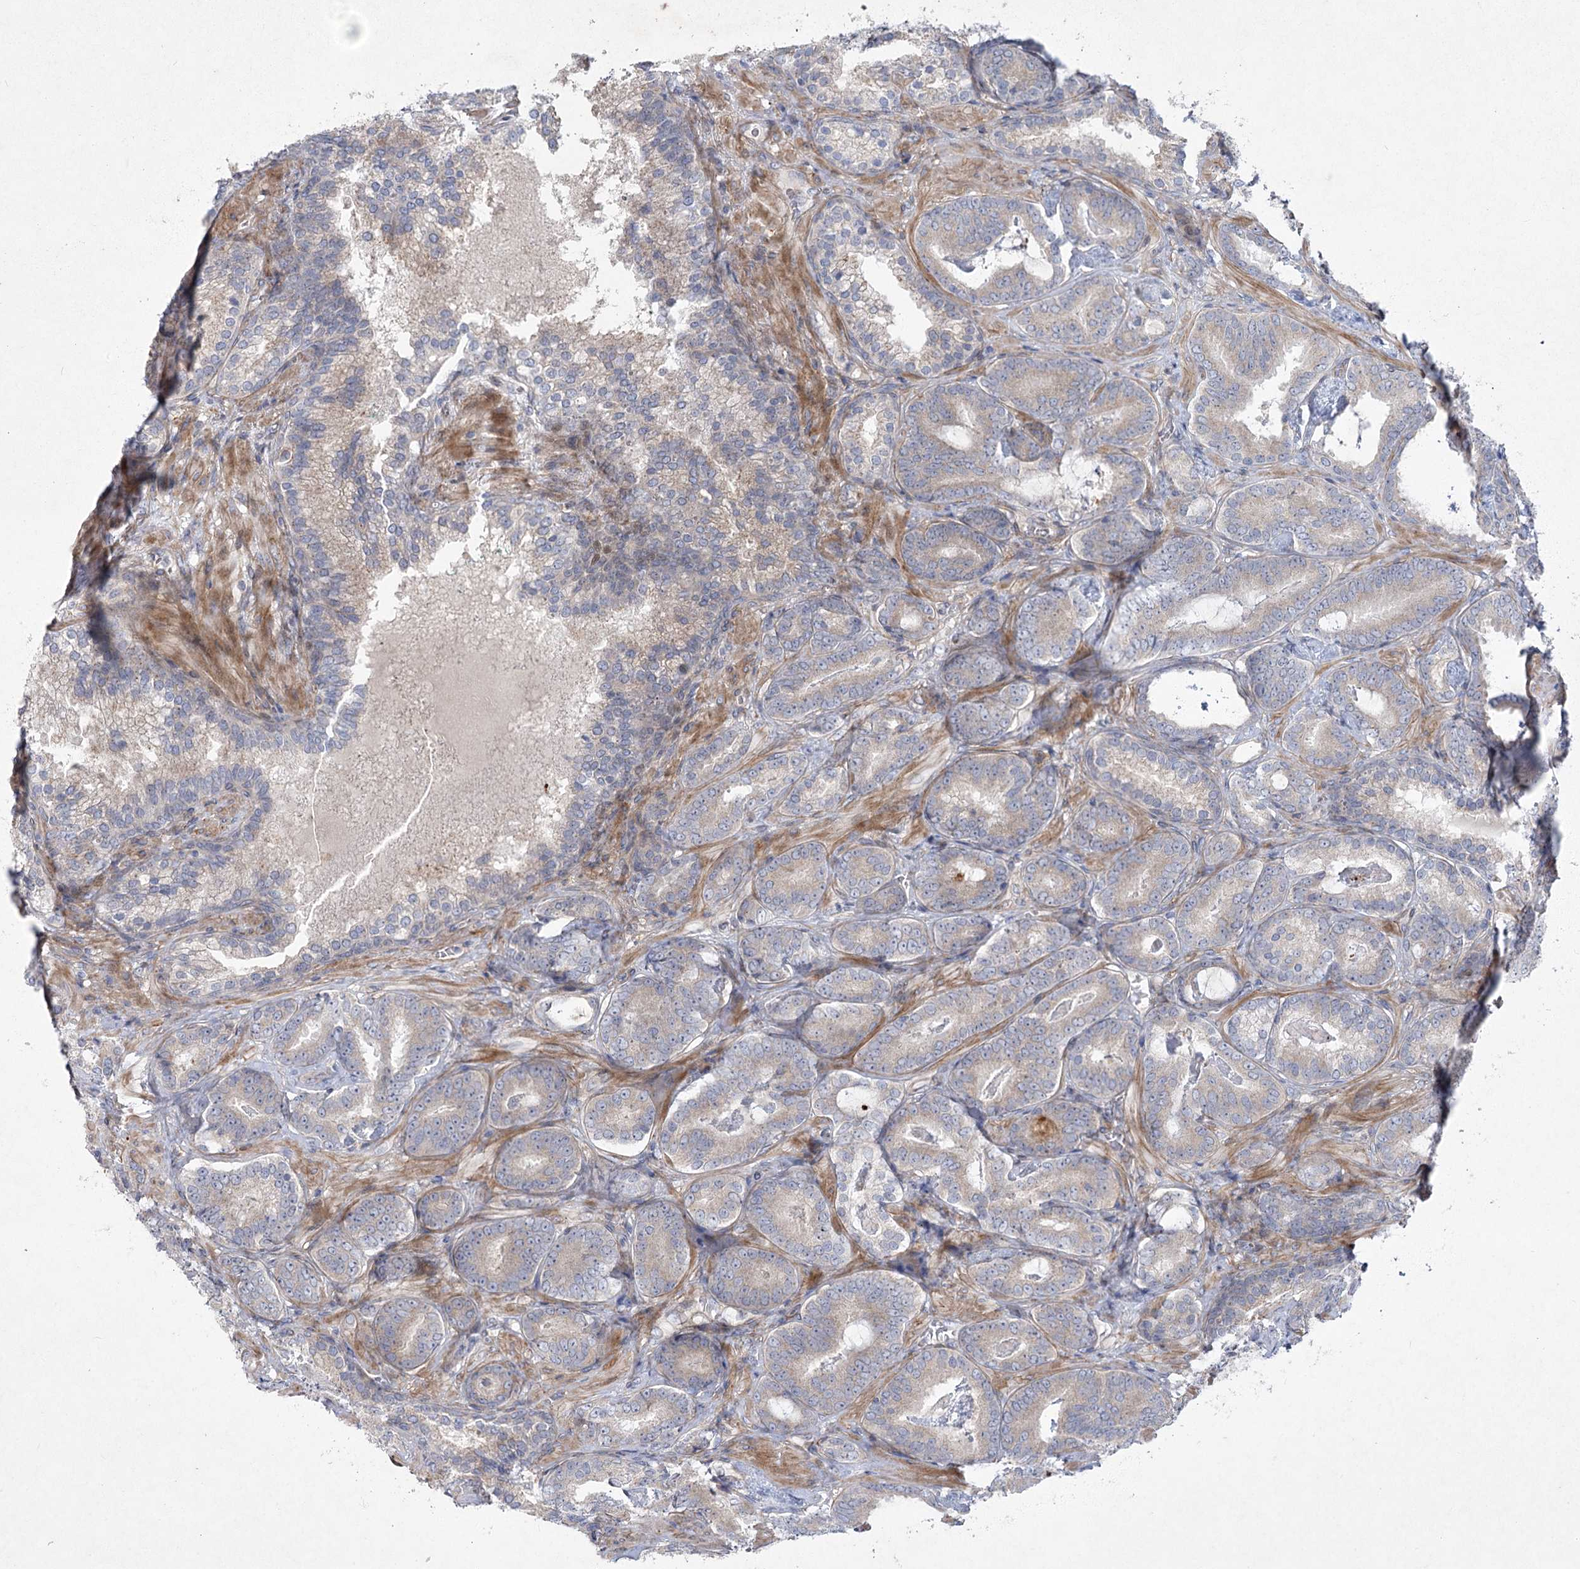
{"staining": {"intensity": "negative", "quantity": "none", "location": "none"}, "tissue": "prostate cancer", "cell_type": "Tumor cells", "image_type": "cancer", "snomed": [{"axis": "morphology", "description": "Adenocarcinoma, Low grade"}, {"axis": "topography", "description": "Prostate"}], "caption": "A histopathology image of prostate cancer stained for a protein shows no brown staining in tumor cells.", "gene": "SH3BP5L", "patient": {"sex": "male", "age": 60}}